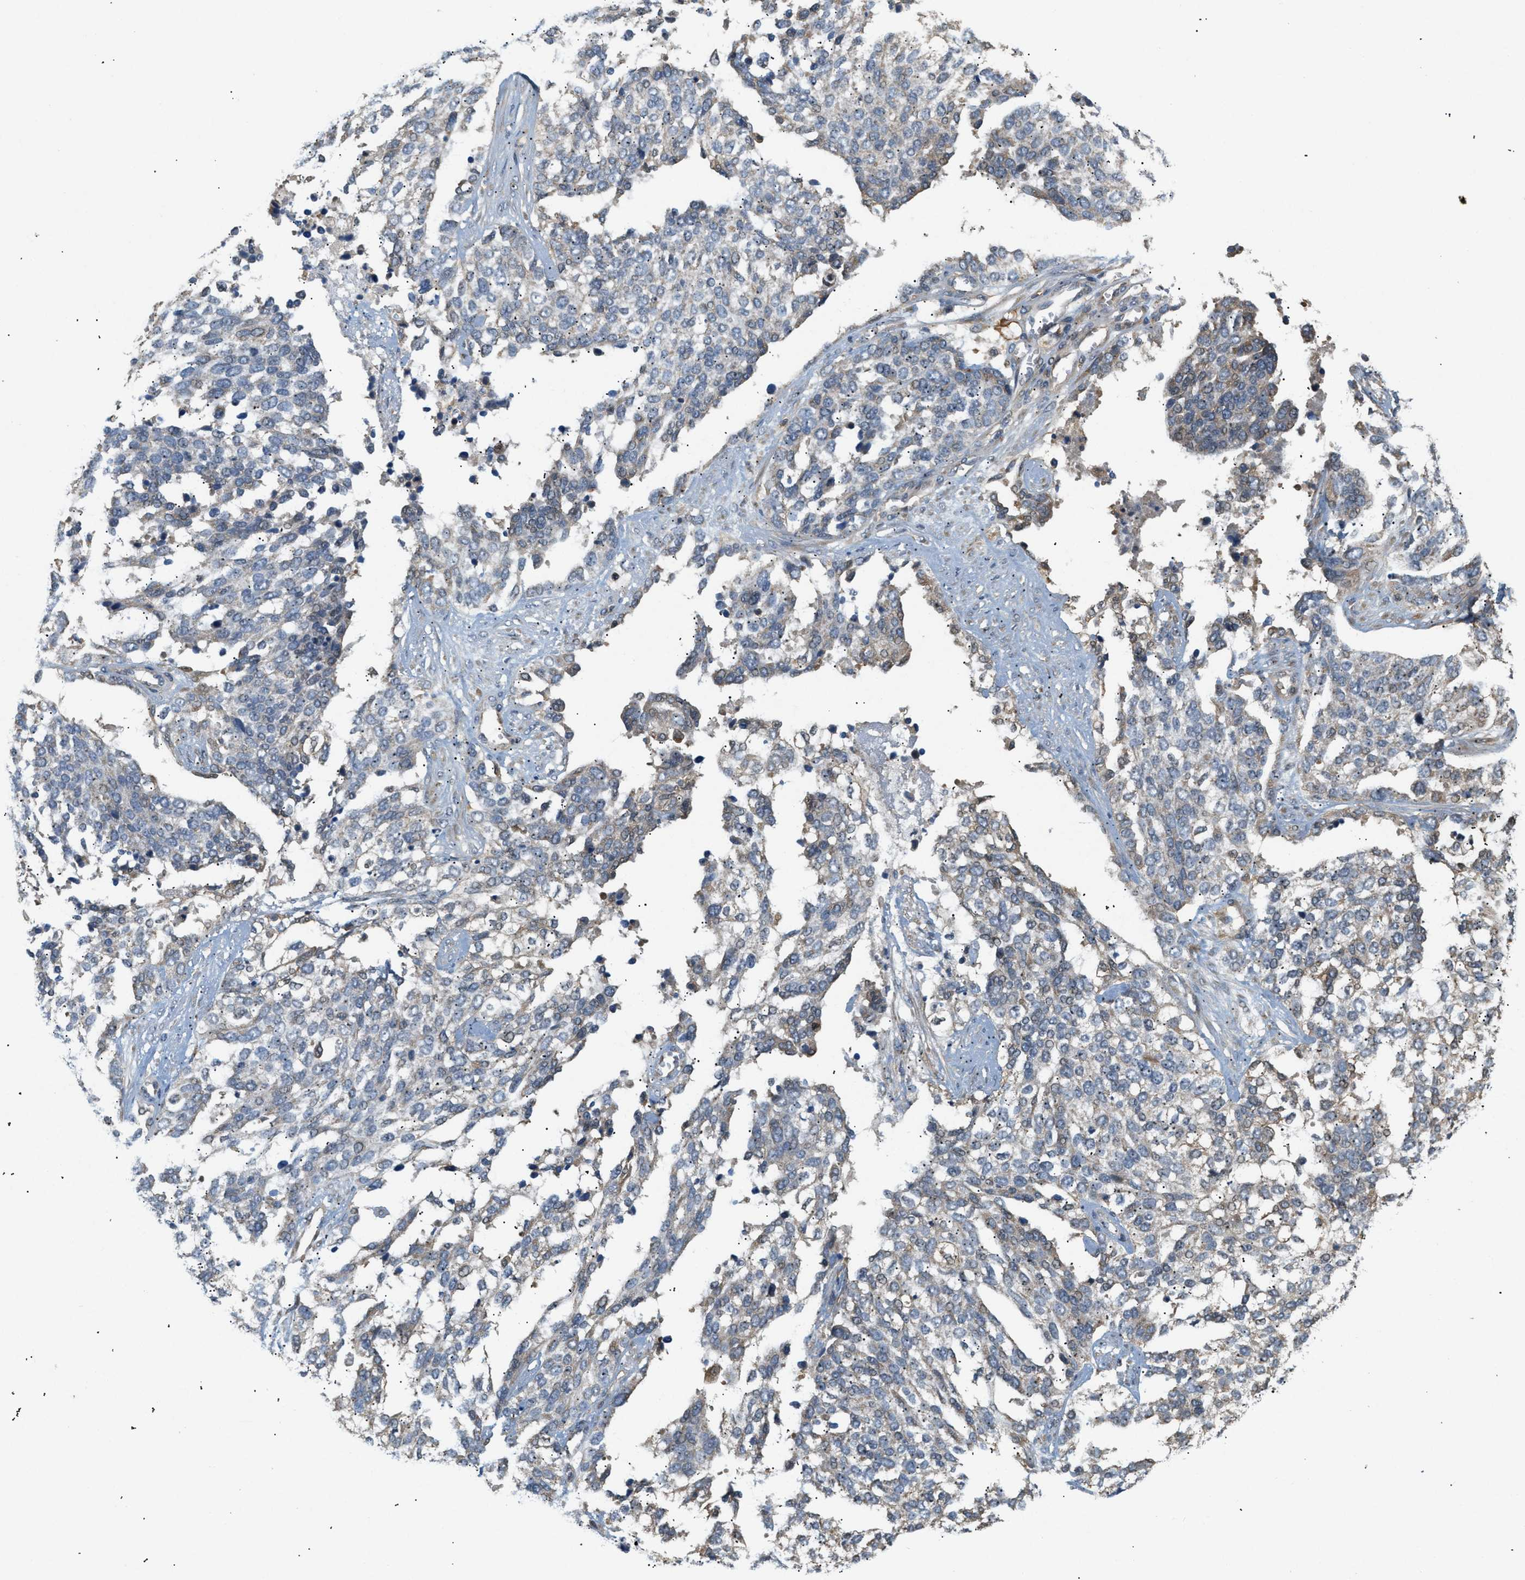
{"staining": {"intensity": "negative", "quantity": "none", "location": "none"}, "tissue": "ovarian cancer", "cell_type": "Tumor cells", "image_type": "cancer", "snomed": [{"axis": "morphology", "description": "Cystadenocarcinoma, serous, NOS"}, {"axis": "topography", "description": "Ovary"}], "caption": "Micrograph shows no significant protein positivity in tumor cells of ovarian serous cystadenocarcinoma.", "gene": "FARS2", "patient": {"sex": "female", "age": 44}}